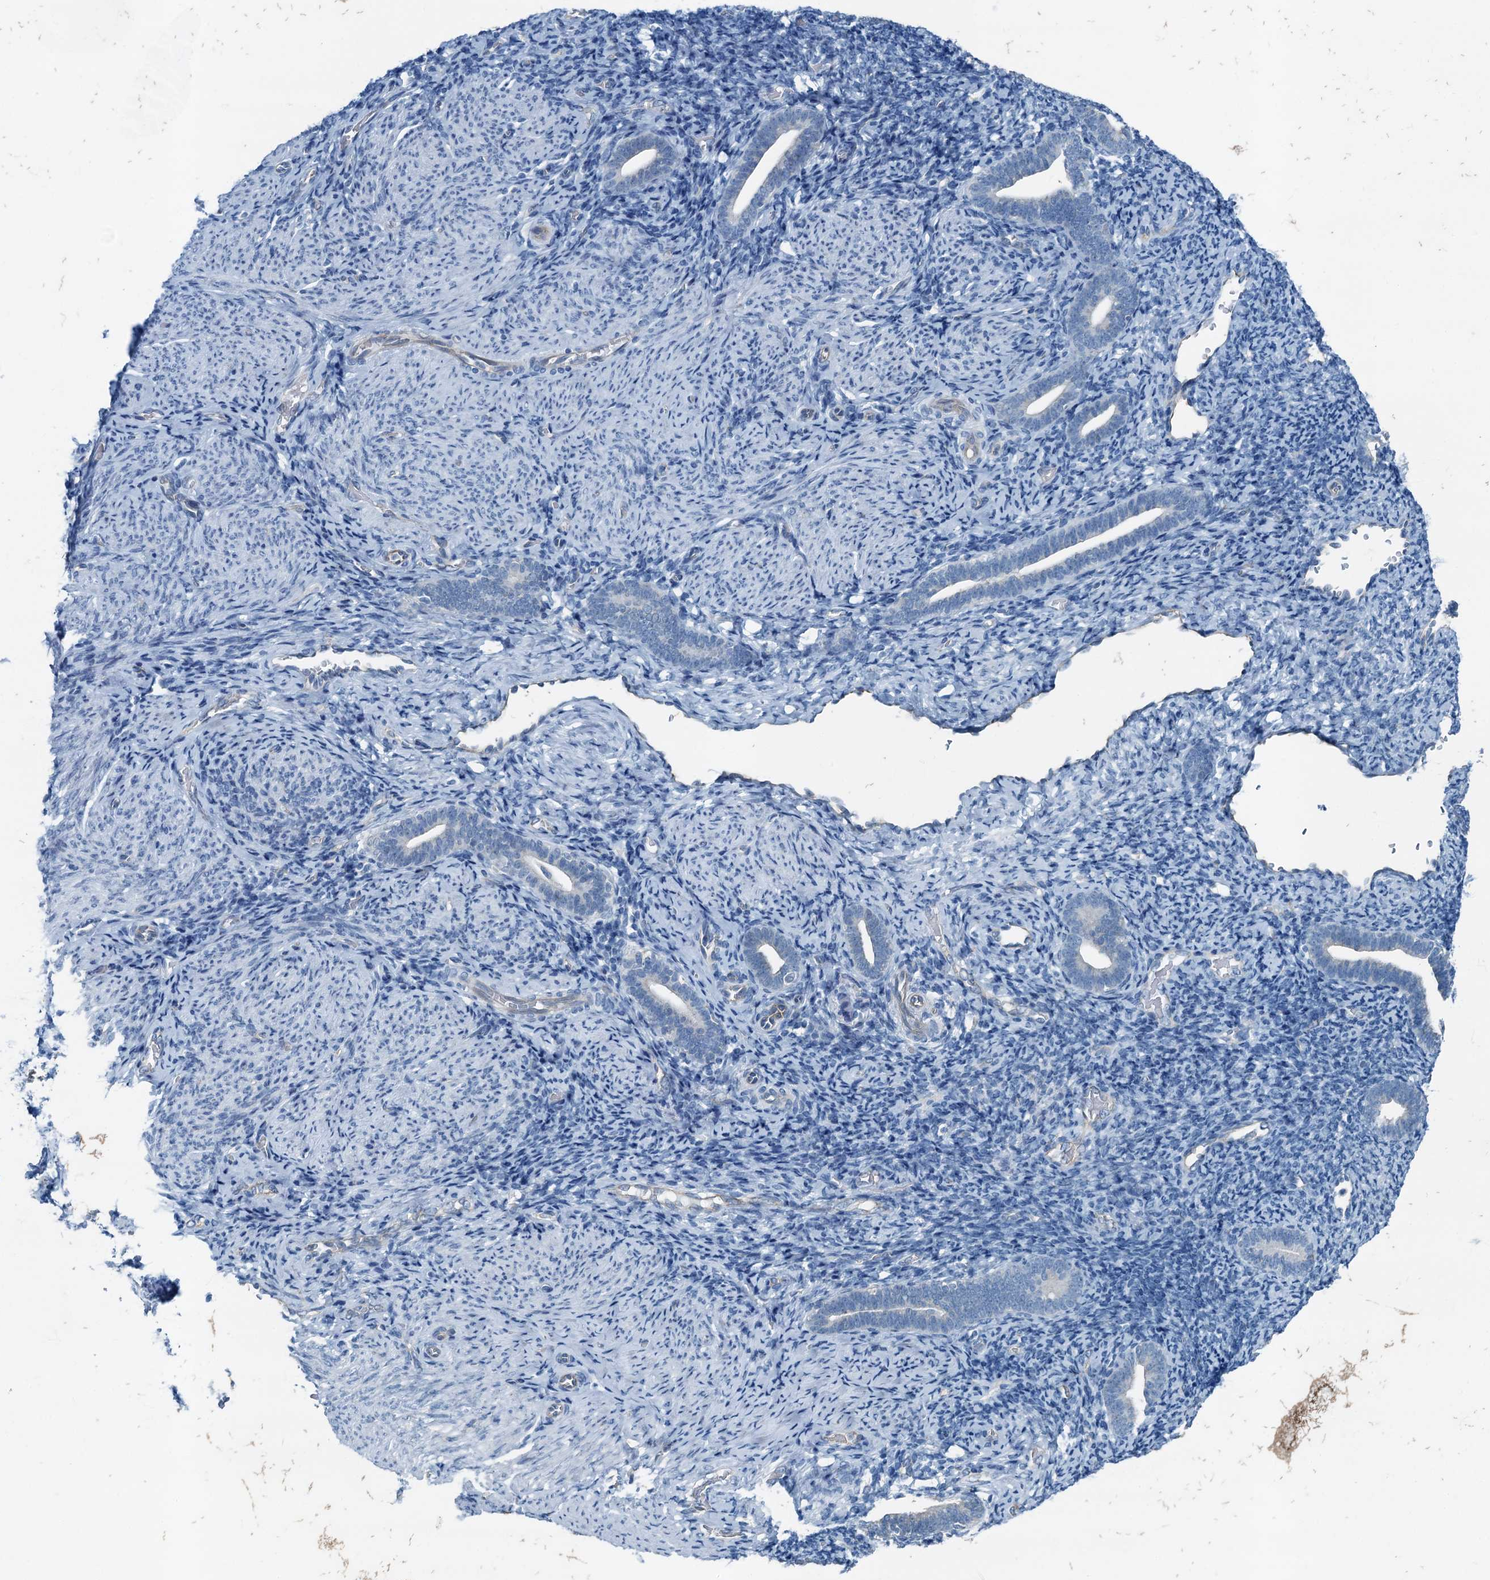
{"staining": {"intensity": "negative", "quantity": "none", "location": "none"}, "tissue": "endometrium", "cell_type": "Cells in endometrial stroma", "image_type": "normal", "snomed": [{"axis": "morphology", "description": "Normal tissue, NOS"}, {"axis": "topography", "description": "Endometrium"}], "caption": "High power microscopy image of an immunohistochemistry (IHC) photomicrograph of benign endometrium, revealing no significant expression in cells in endometrial stroma. (IHC, brightfield microscopy, high magnification).", "gene": "GFOD2", "patient": {"sex": "female", "age": 51}}